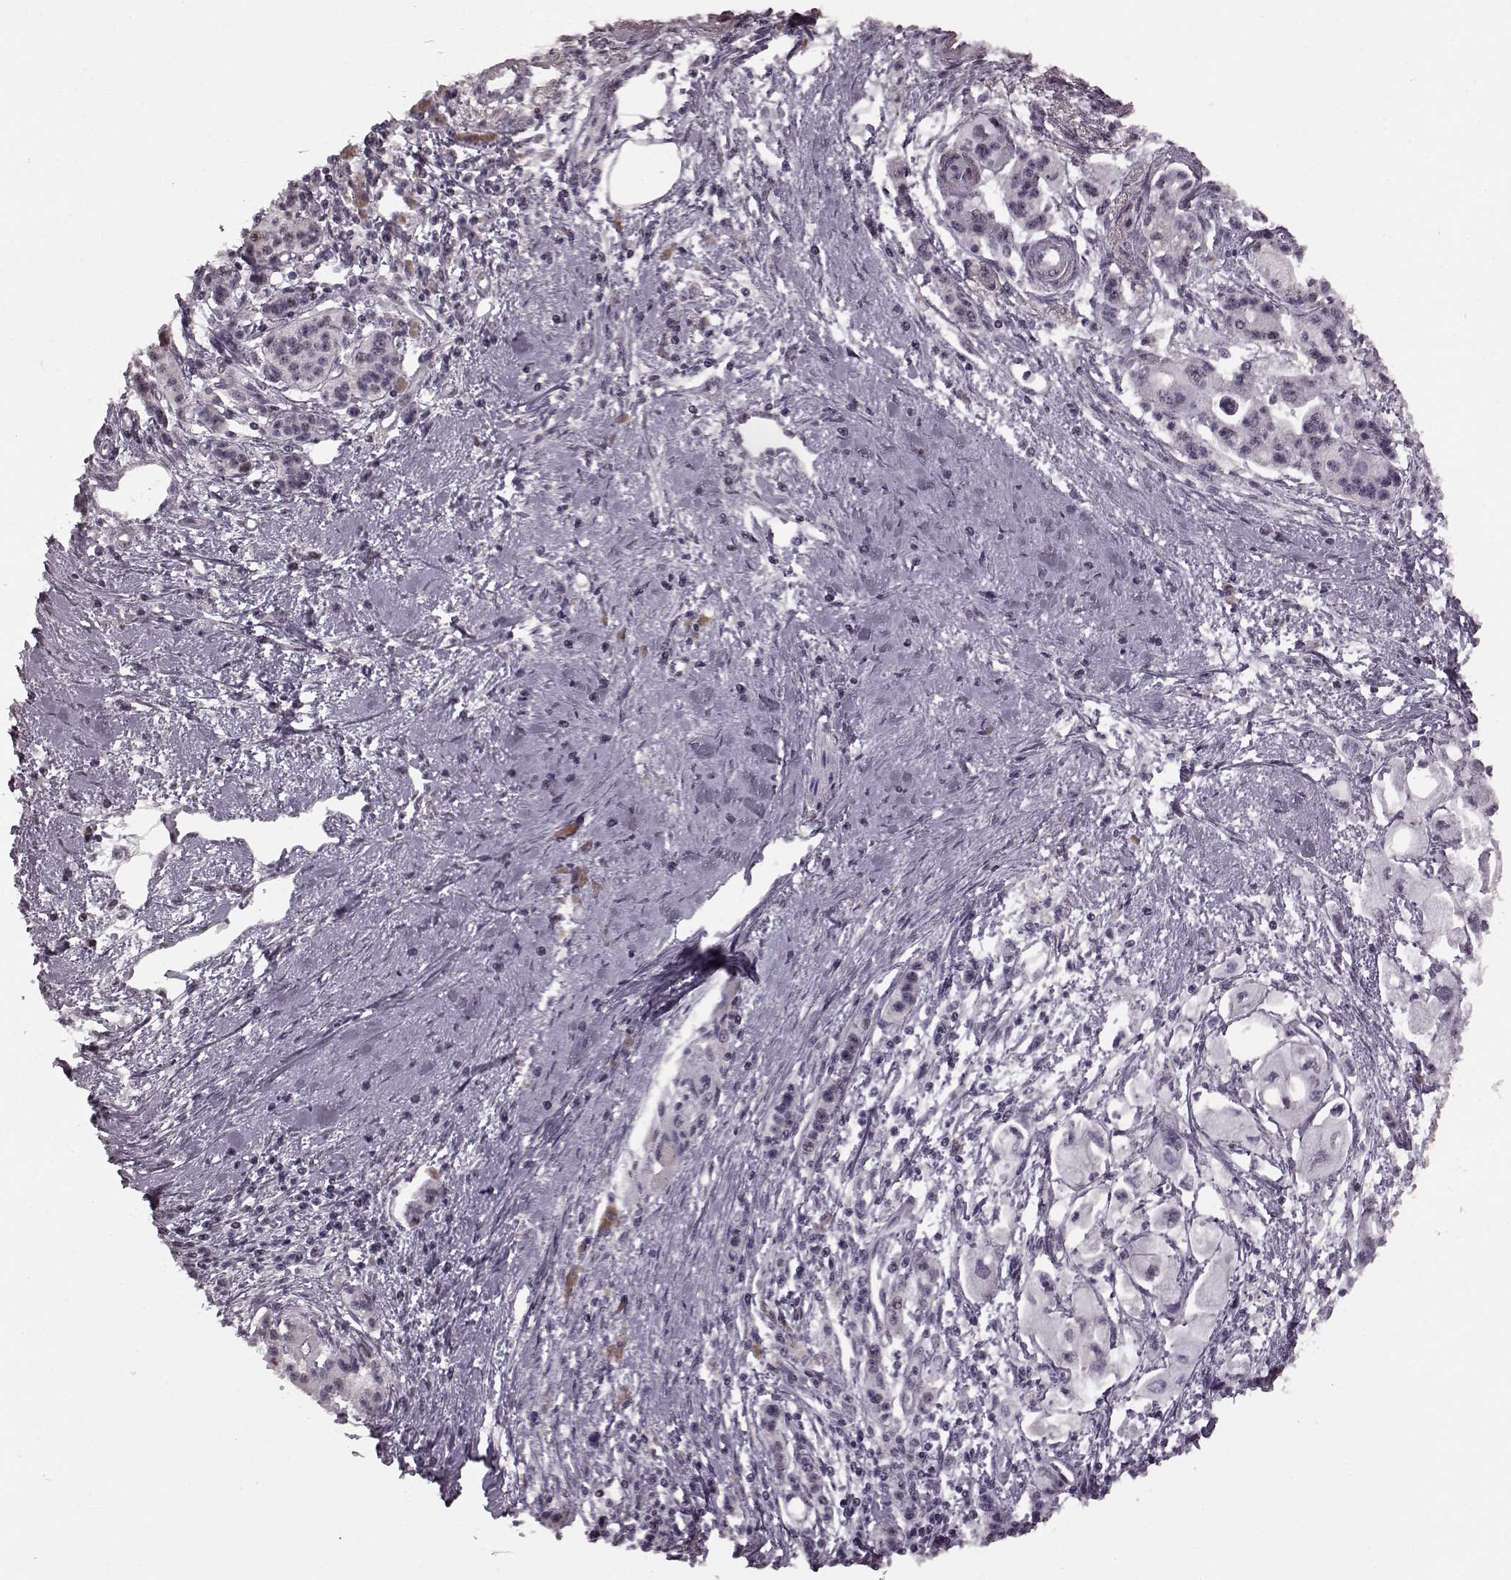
{"staining": {"intensity": "negative", "quantity": "none", "location": "none"}, "tissue": "pancreatic cancer", "cell_type": "Tumor cells", "image_type": "cancer", "snomed": [{"axis": "morphology", "description": "Adenocarcinoma, NOS"}, {"axis": "topography", "description": "Pancreas"}], "caption": "Human pancreatic cancer (adenocarcinoma) stained for a protein using IHC shows no positivity in tumor cells.", "gene": "NR2C1", "patient": {"sex": "male", "age": 70}}